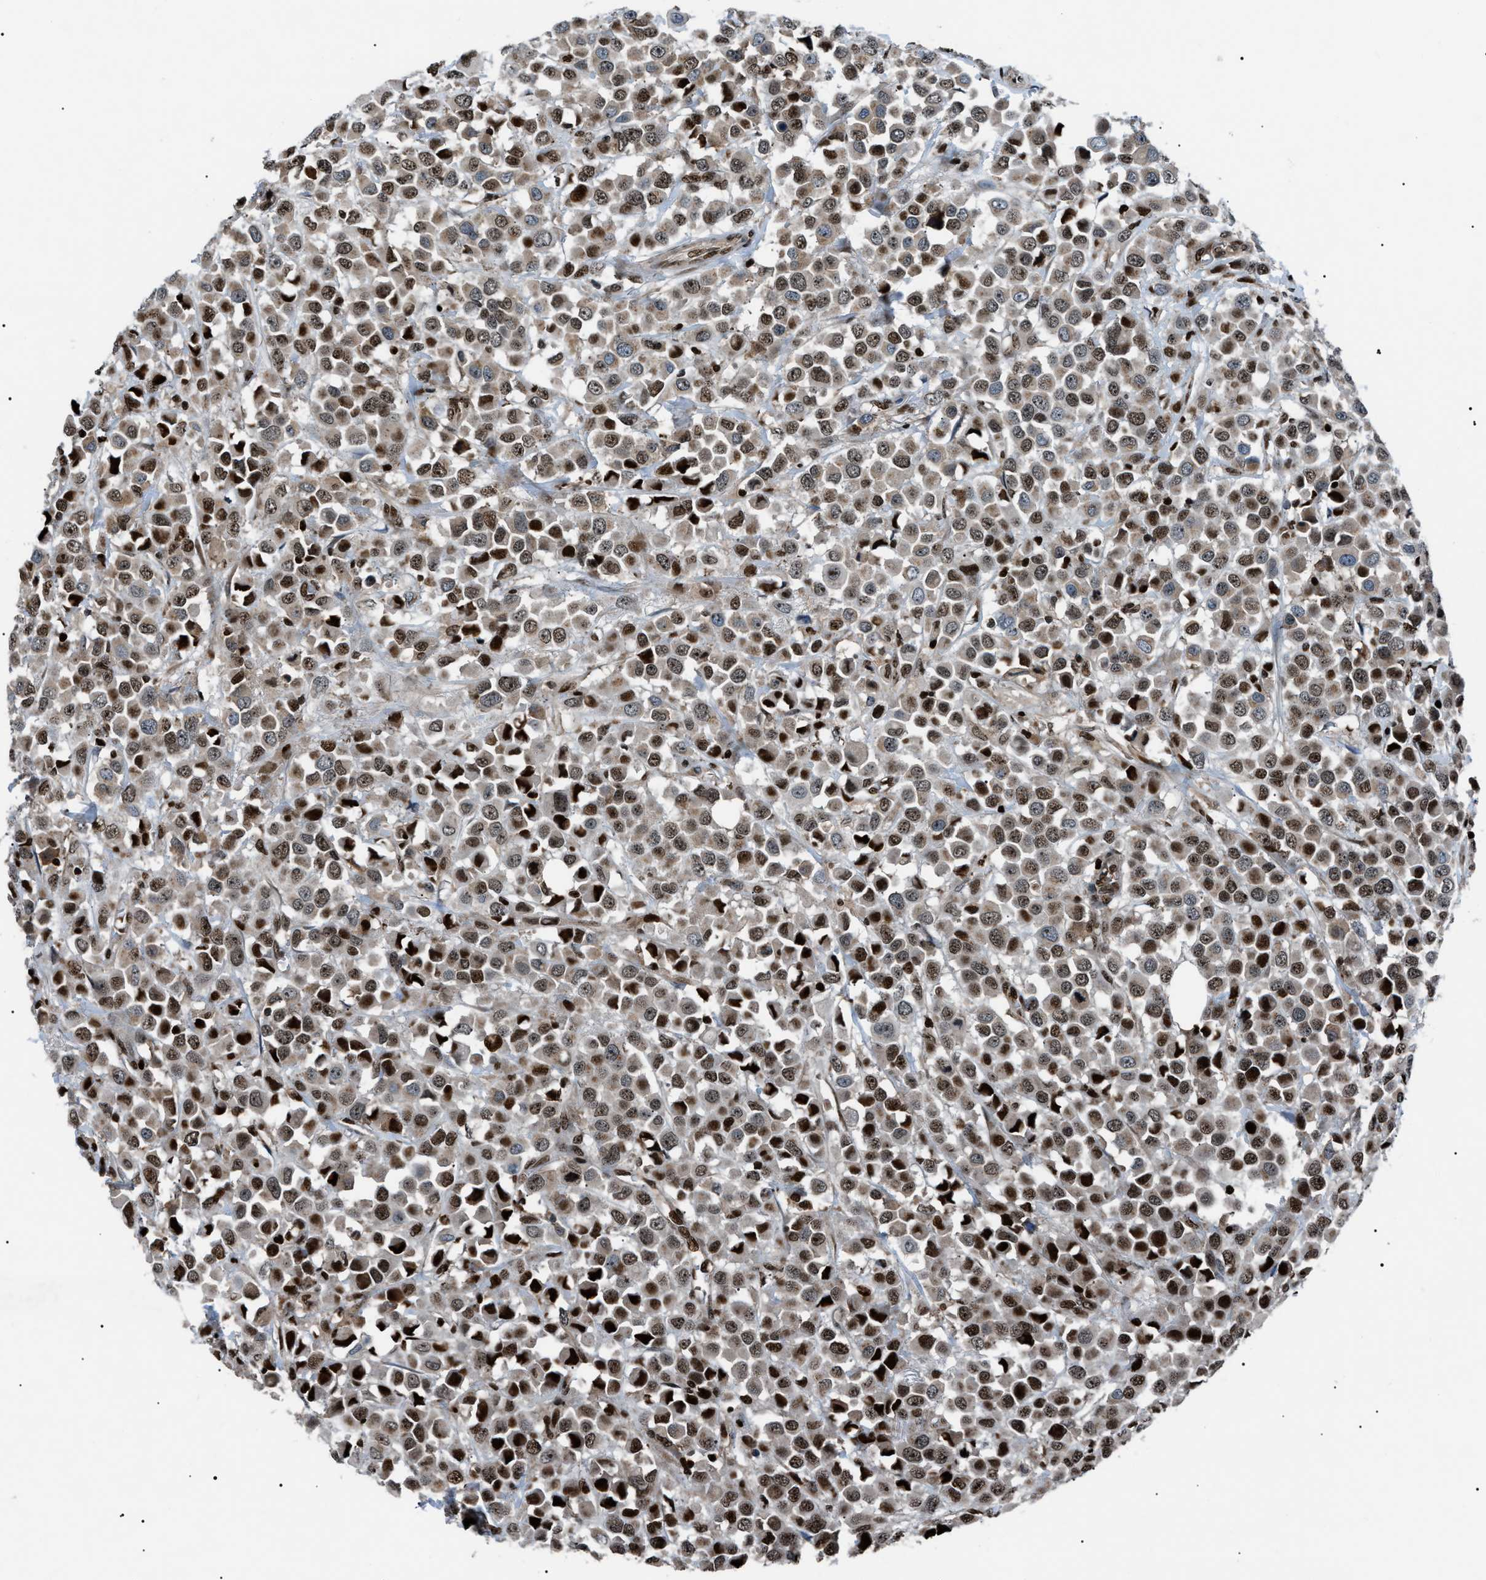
{"staining": {"intensity": "moderate", "quantity": ">75%", "location": "cytoplasmic/membranous,nuclear"}, "tissue": "breast cancer", "cell_type": "Tumor cells", "image_type": "cancer", "snomed": [{"axis": "morphology", "description": "Duct carcinoma"}, {"axis": "topography", "description": "Breast"}], "caption": "Immunohistochemical staining of human infiltrating ductal carcinoma (breast) shows medium levels of moderate cytoplasmic/membranous and nuclear expression in about >75% of tumor cells. (DAB = brown stain, brightfield microscopy at high magnification).", "gene": "PRKX", "patient": {"sex": "female", "age": 61}}